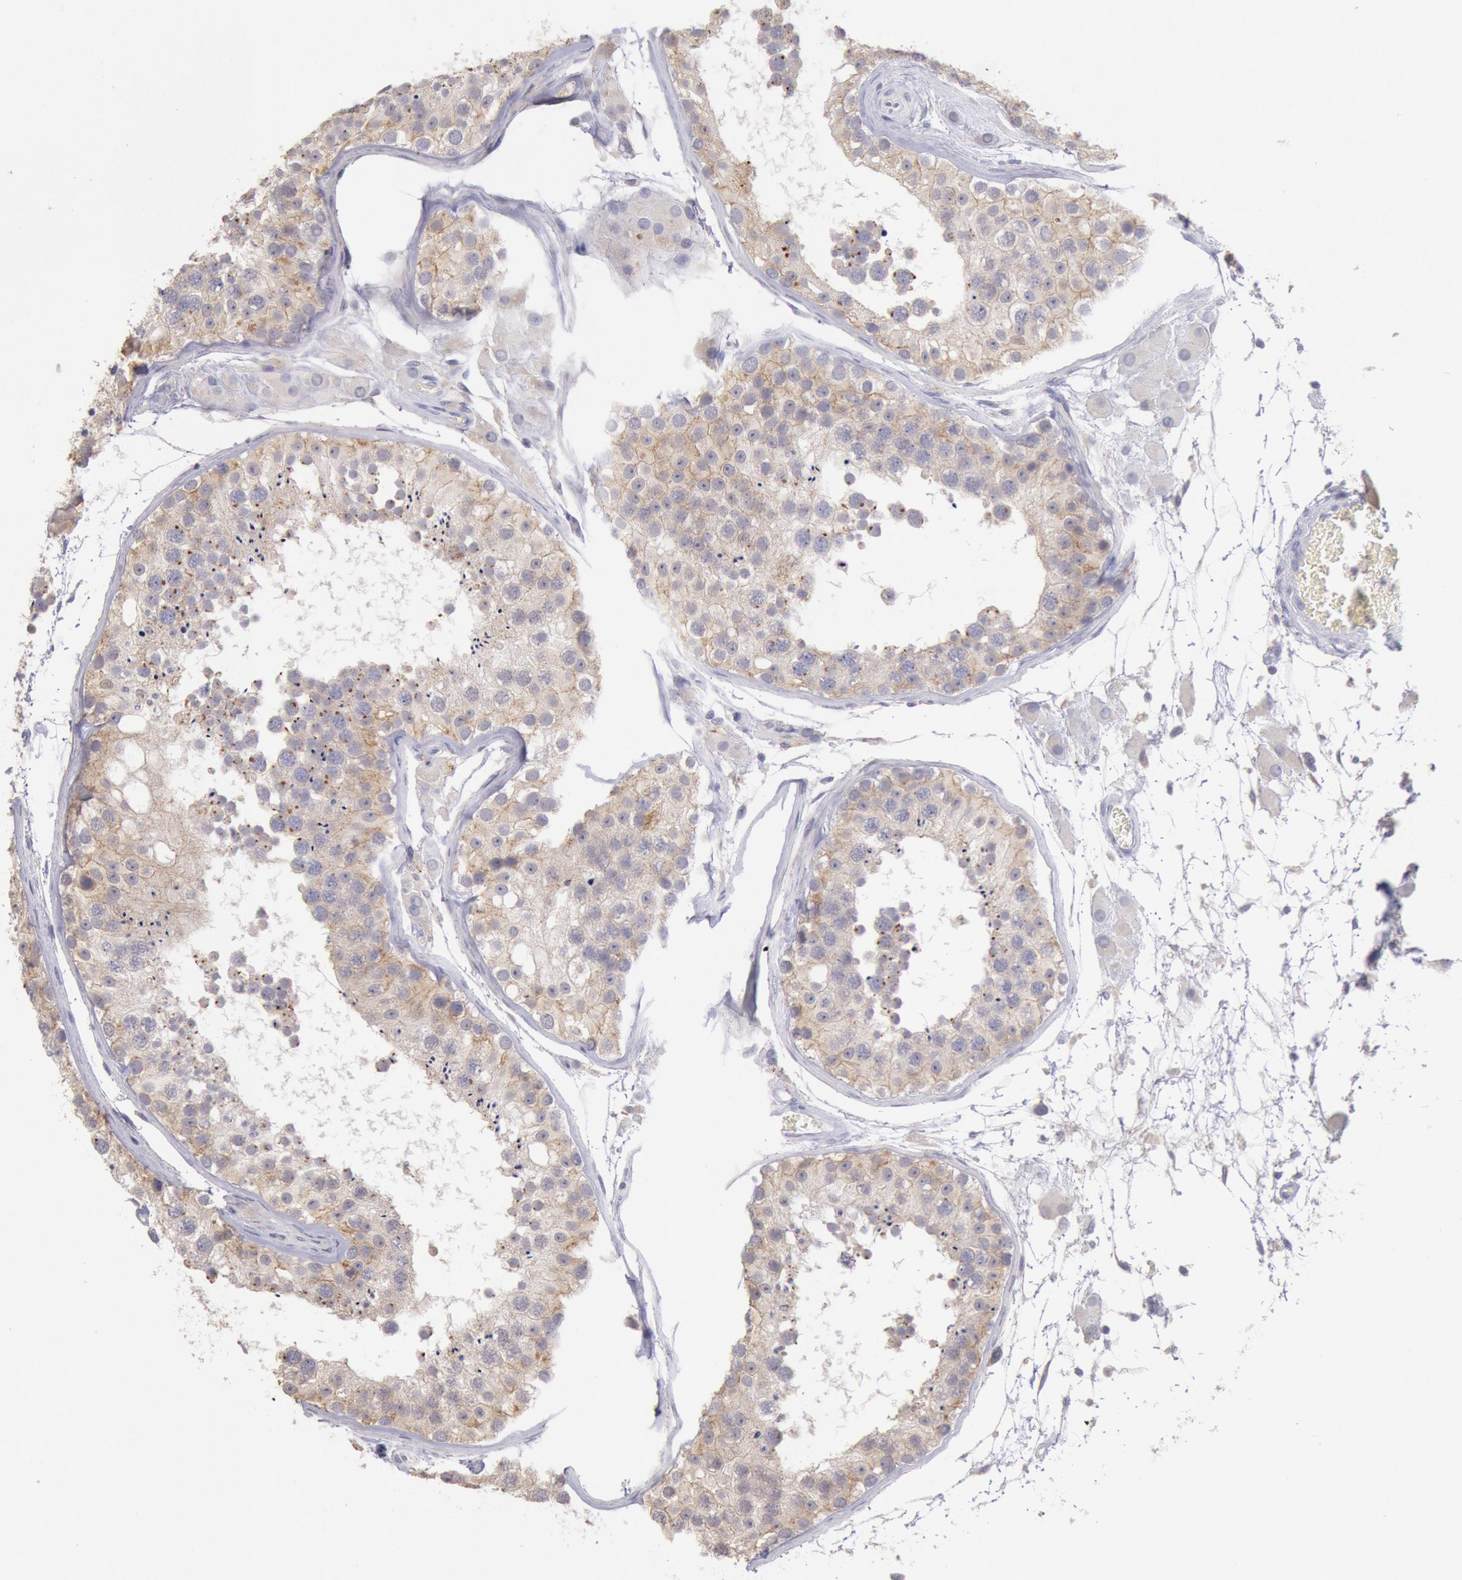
{"staining": {"intensity": "weak", "quantity": ">75%", "location": "cytoplasmic/membranous"}, "tissue": "testis", "cell_type": "Cells in seminiferous ducts", "image_type": "normal", "snomed": [{"axis": "morphology", "description": "Normal tissue, NOS"}, {"axis": "topography", "description": "Testis"}], "caption": "Immunohistochemistry staining of normal testis, which shows low levels of weak cytoplasmic/membranous positivity in about >75% of cells in seminiferous ducts indicating weak cytoplasmic/membranous protein positivity. The staining was performed using DAB (3,3'-diaminobenzidine) (brown) for protein detection and nuclei were counterstained in hematoxylin (blue).", "gene": "GAL3ST1", "patient": {"sex": "male", "age": 26}}